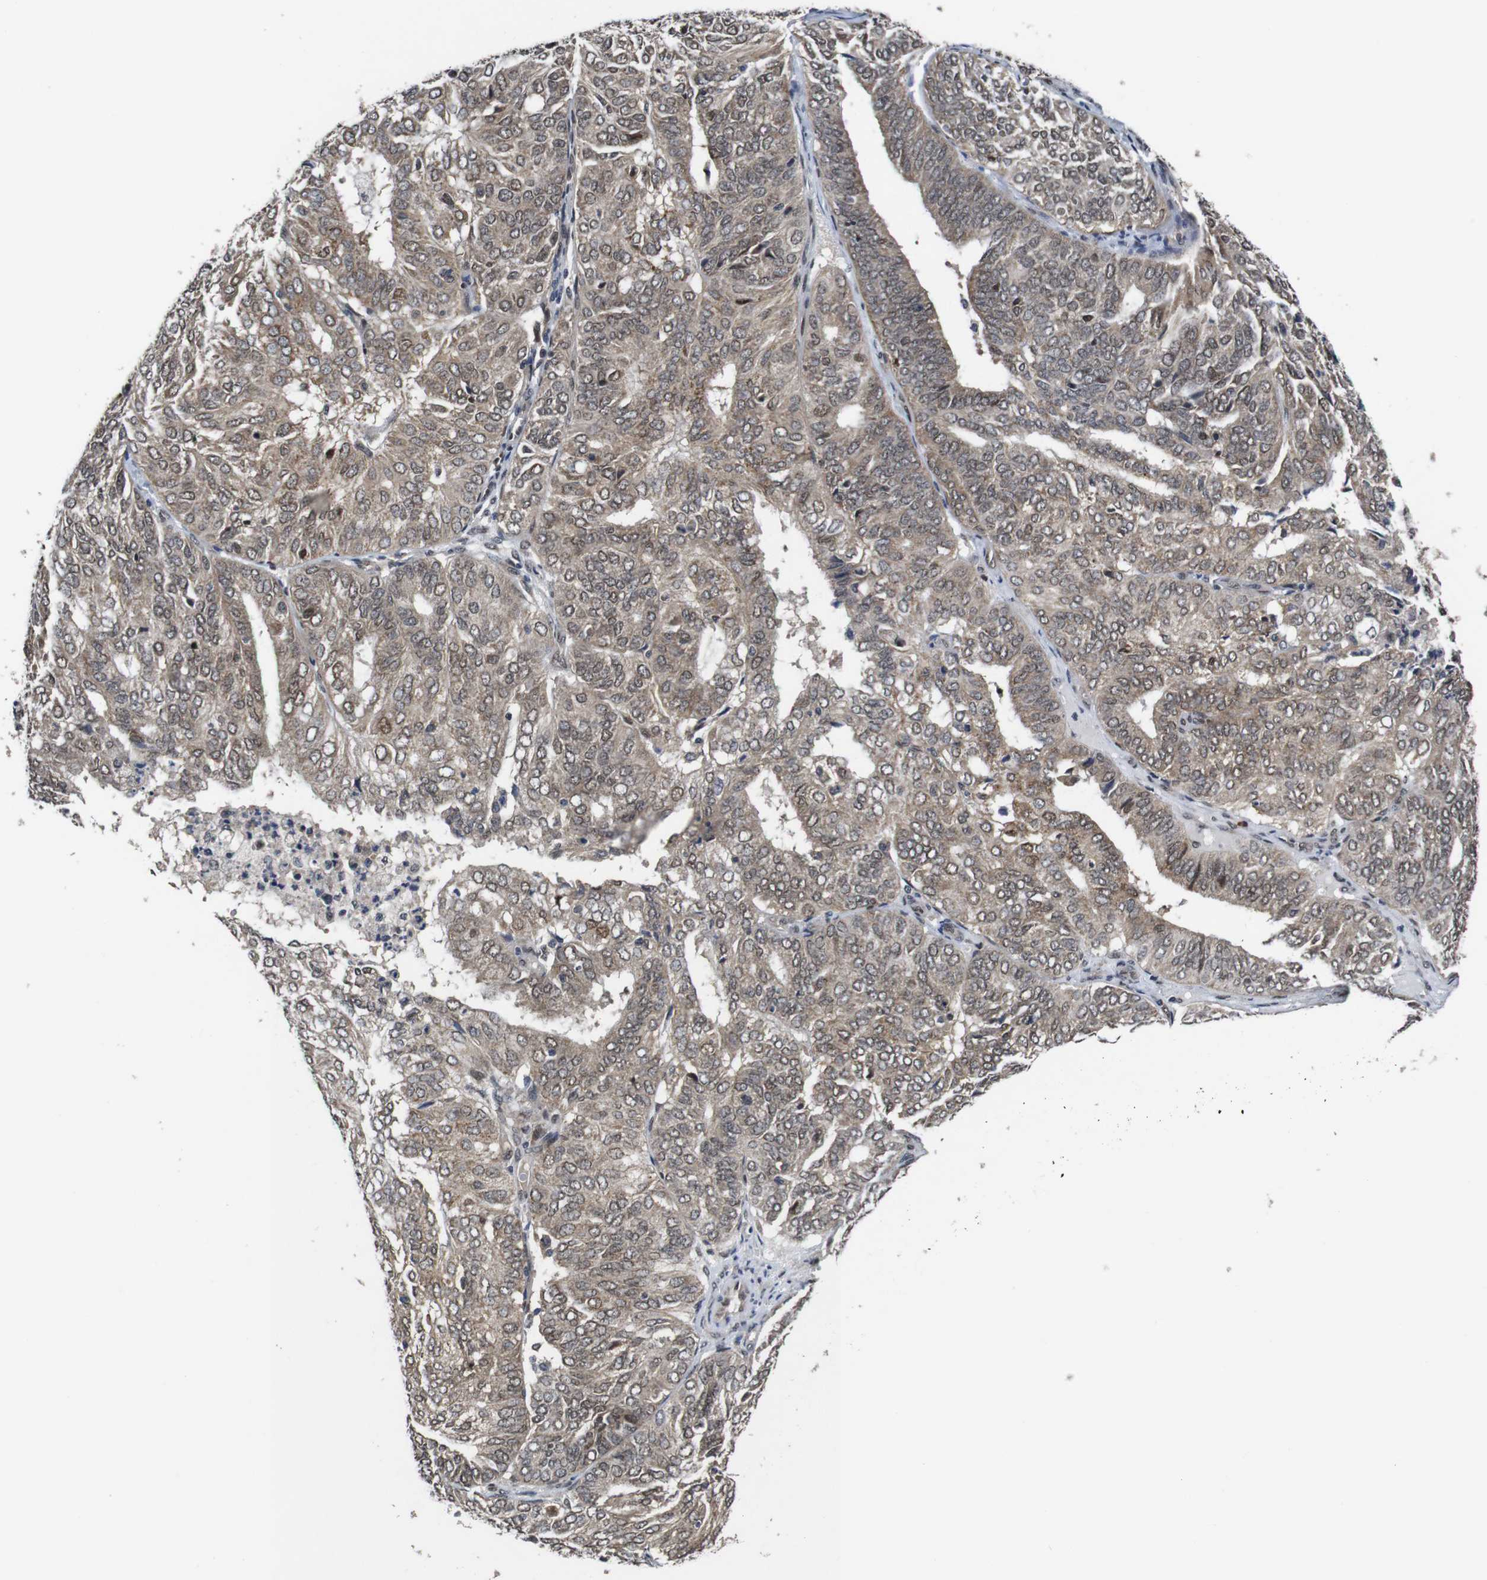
{"staining": {"intensity": "weak", "quantity": ">75%", "location": "cytoplasmic/membranous,nuclear"}, "tissue": "endometrial cancer", "cell_type": "Tumor cells", "image_type": "cancer", "snomed": [{"axis": "morphology", "description": "Adenocarcinoma, NOS"}, {"axis": "topography", "description": "Uterus"}], "caption": "The immunohistochemical stain labels weak cytoplasmic/membranous and nuclear positivity in tumor cells of endometrial cancer (adenocarcinoma) tissue.", "gene": "ZBTB46", "patient": {"sex": "female", "age": 60}}